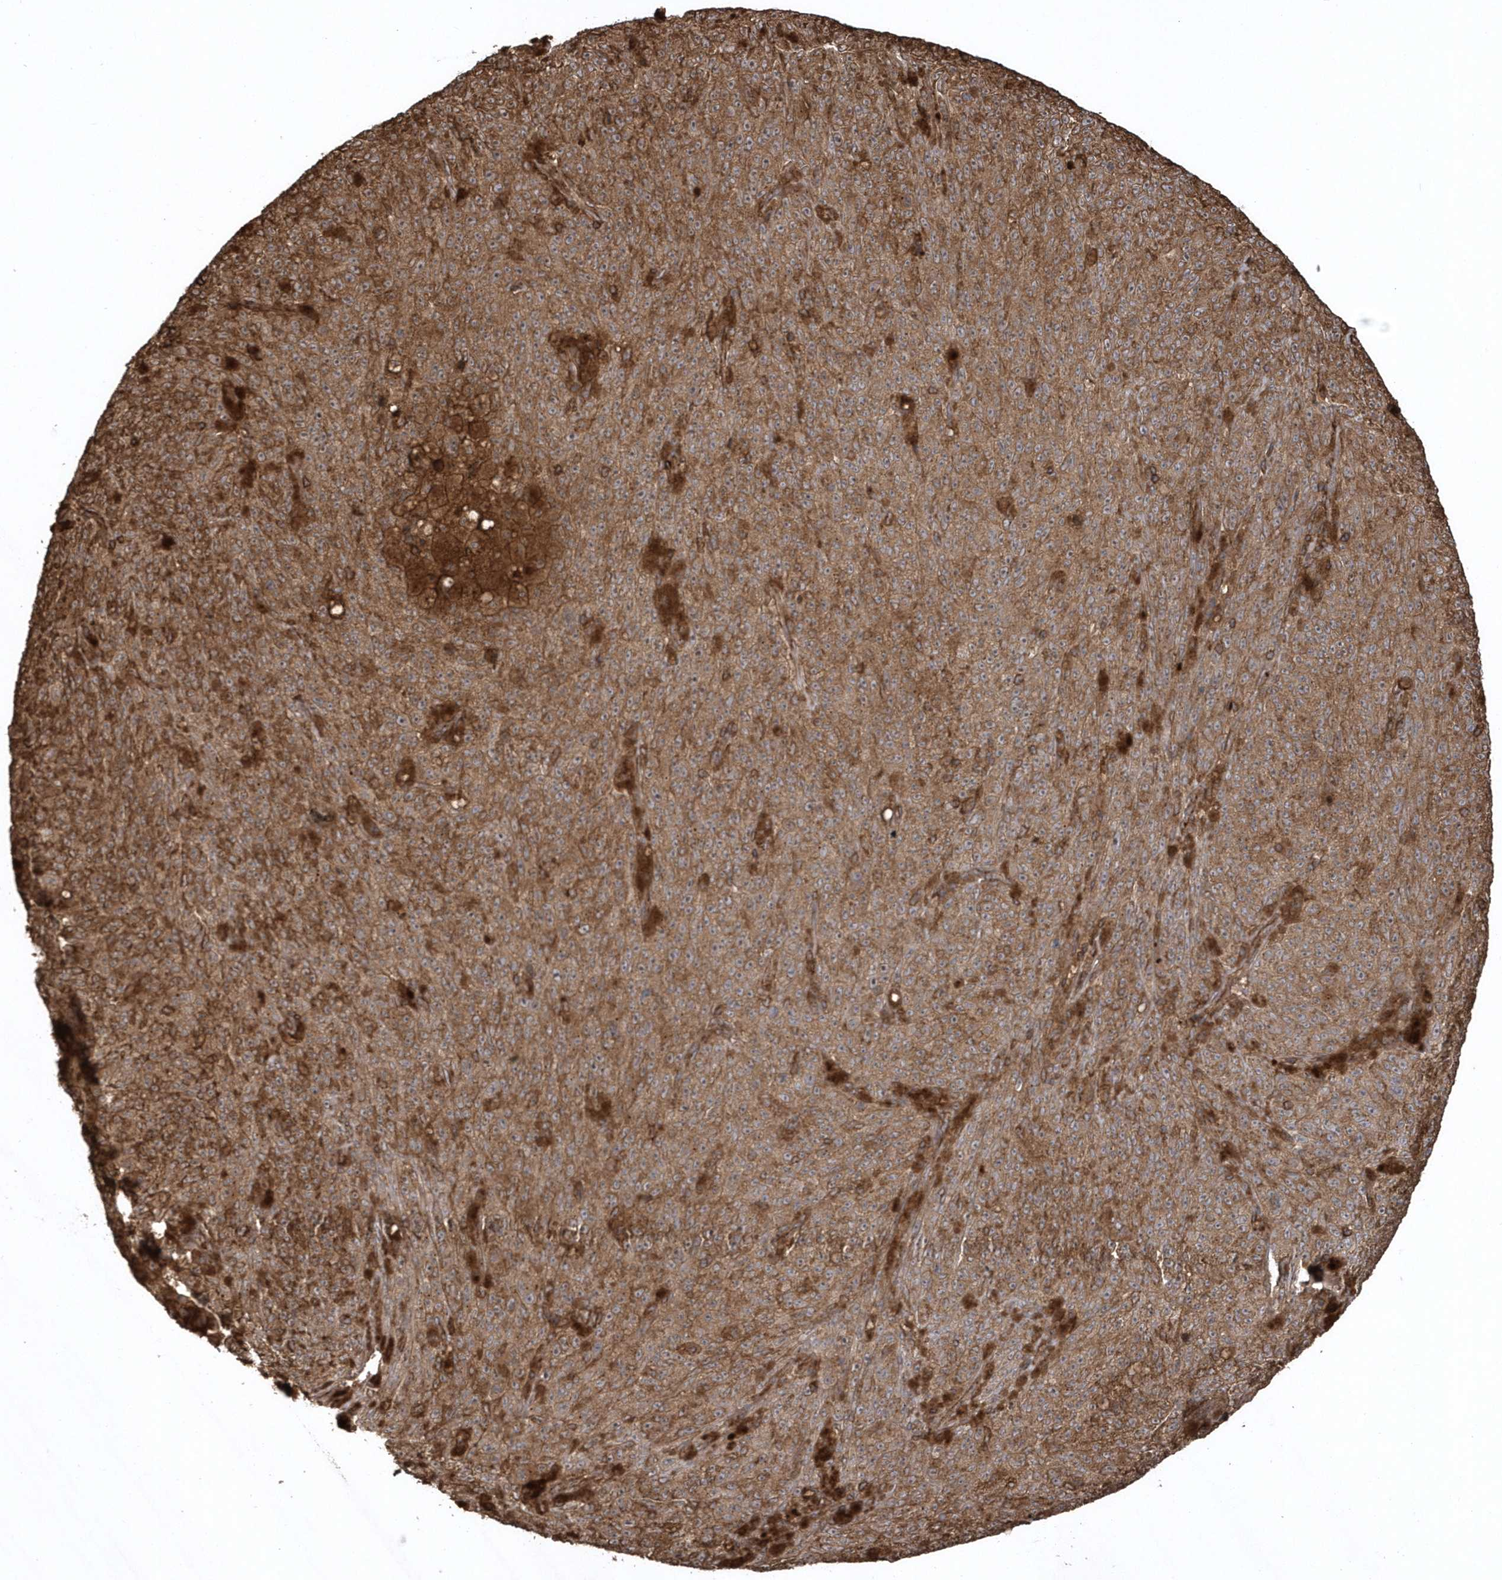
{"staining": {"intensity": "moderate", "quantity": ">75%", "location": "cytoplasmic/membranous"}, "tissue": "melanoma", "cell_type": "Tumor cells", "image_type": "cancer", "snomed": [{"axis": "morphology", "description": "Malignant melanoma, NOS"}, {"axis": "topography", "description": "Skin"}], "caption": "This image reveals immunohistochemistry (IHC) staining of melanoma, with medium moderate cytoplasmic/membranous expression in approximately >75% of tumor cells.", "gene": "SENP8", "patient": {"sex": "female", "age": 82}}